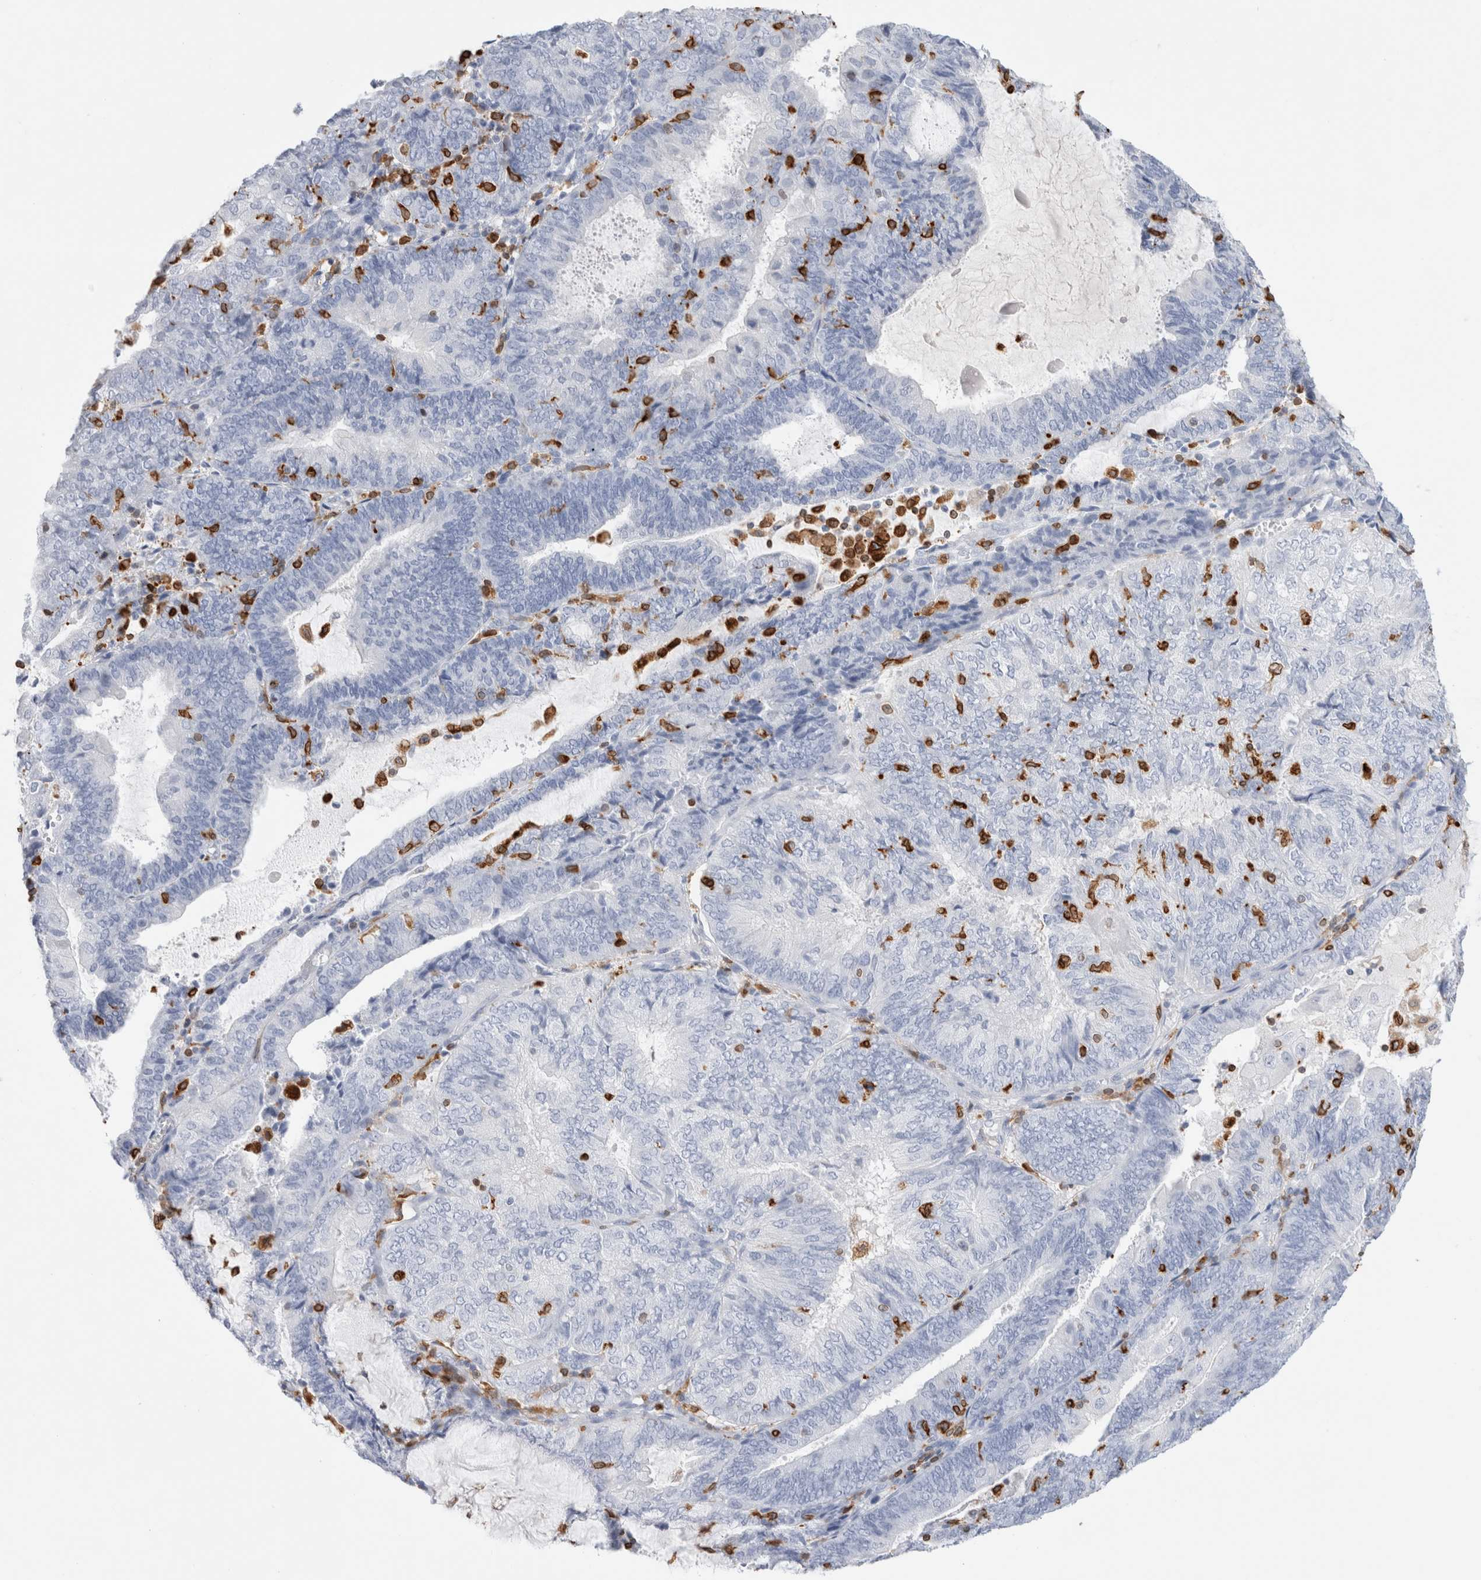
{"staining": {"intensity": "negative", "quantity": "none", "location": "none"}, "tissue": "endometrial cancer", "cell_type": "Tumor cells", "image_type": "cancer", "snomed": [{"axis": "morphology", "description": "Adenocarcinoma, NOS"}, {"axis": "topography", "description": "Endometrium"}], "caption": "Tumor cells are negative for brown protein staining in endometrial cancer (adenocarcinoma).", "gene": "ALOX5AP", "patient": {"sex": "female", "age": 81}}